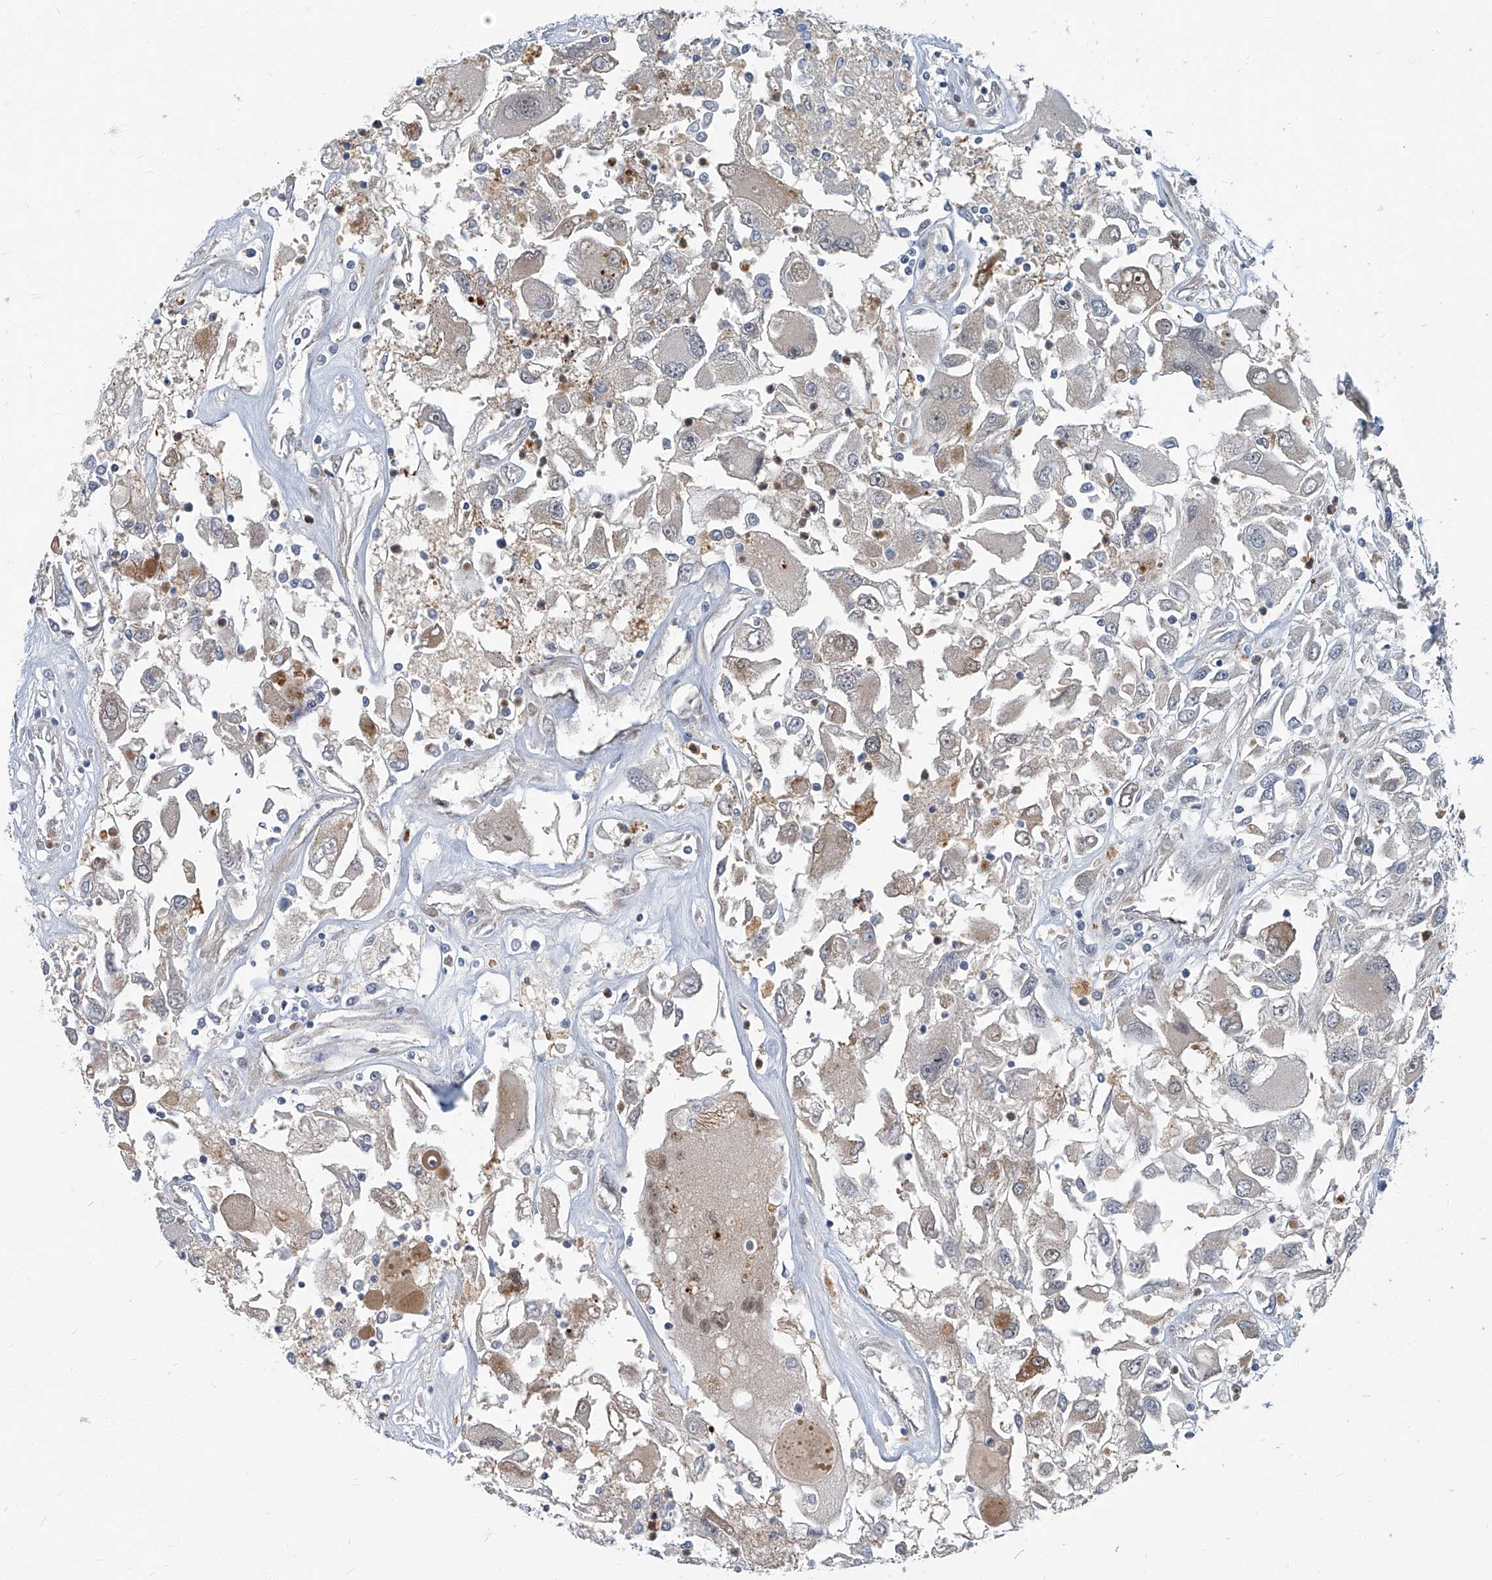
{"staining": {"intensity": "negative", "quantity": "none", "location": "none"}, "tissue": "renal cancer", "cell_type": "Tumor cells", "image_type": "cancer", "snomed": [{"axis": "morphology", "description": "Adenocarcinoma, NOS"}, {"axis": "topography", "description": "Kidney"}], "caption": "A histopathology image of human renal cancer is negative for staining in tumor cells. (Stains: DAB (3,3'-diaminobenzidine) immunohistochemistry (IHC) with hematoxylin counter stain, Microscopy: brightfield microscopy at high magnification).", "gene": "AKNAD1", "patient": {"sex": "female", "age": 52}}